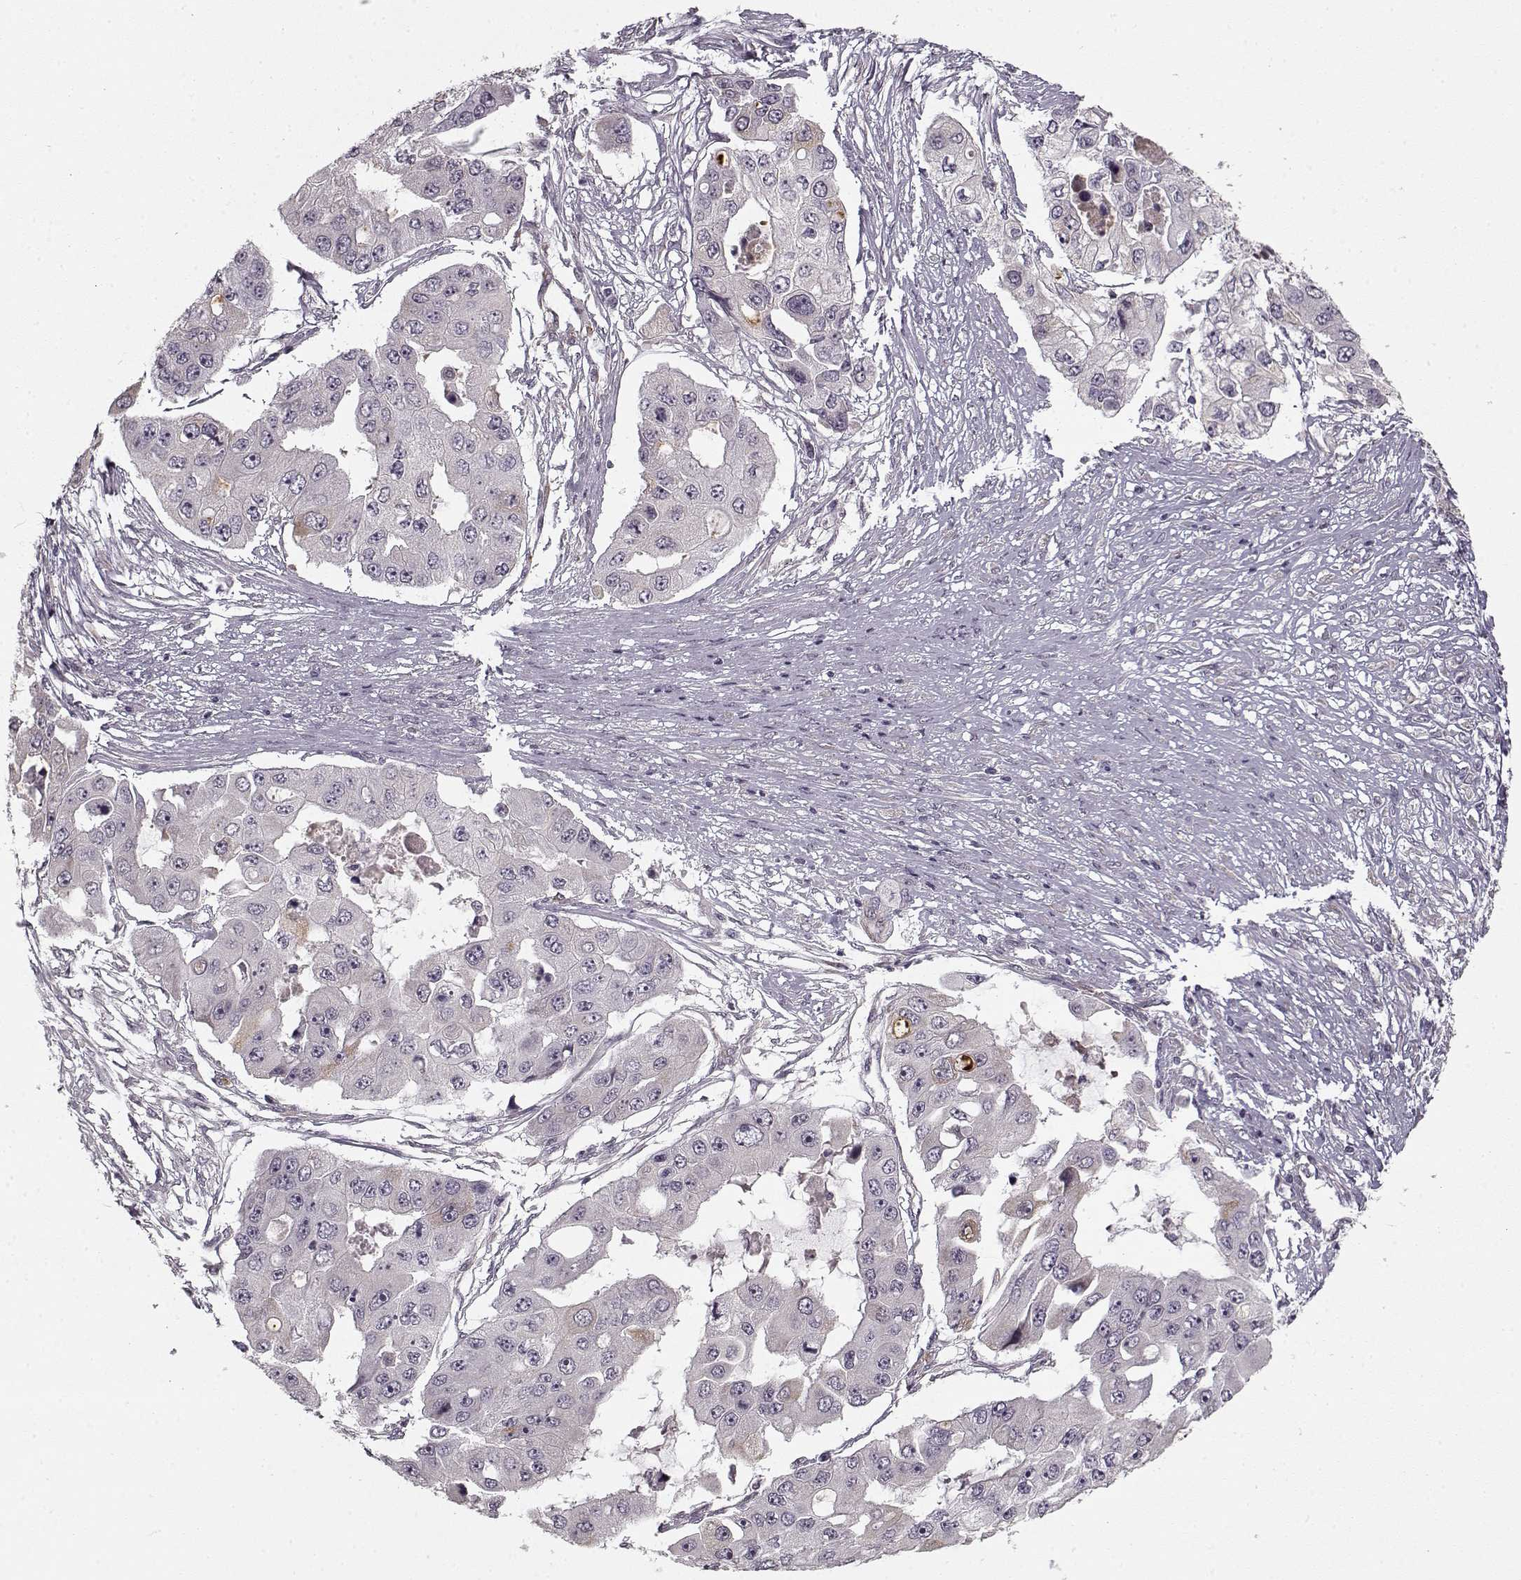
{"staining": {"intensity": "negative", "quantity": "none", "location": "none"}, "tissue": "ovarian cancer", "cell_type": "Tumor cells", "image_type": "cancer", "snomed": [{"axis": "morphology", "description": "Cystadenocarcinoma, serous, NOS"}, {"axis": "topography", "description": "Ovary"}], "caption": "DAB immunohistochemical staining of ovarian cancer displays no significant staining in tumor cells.", "gene": "LAMB2", "patient": {"sex": "female", "age": 56}}